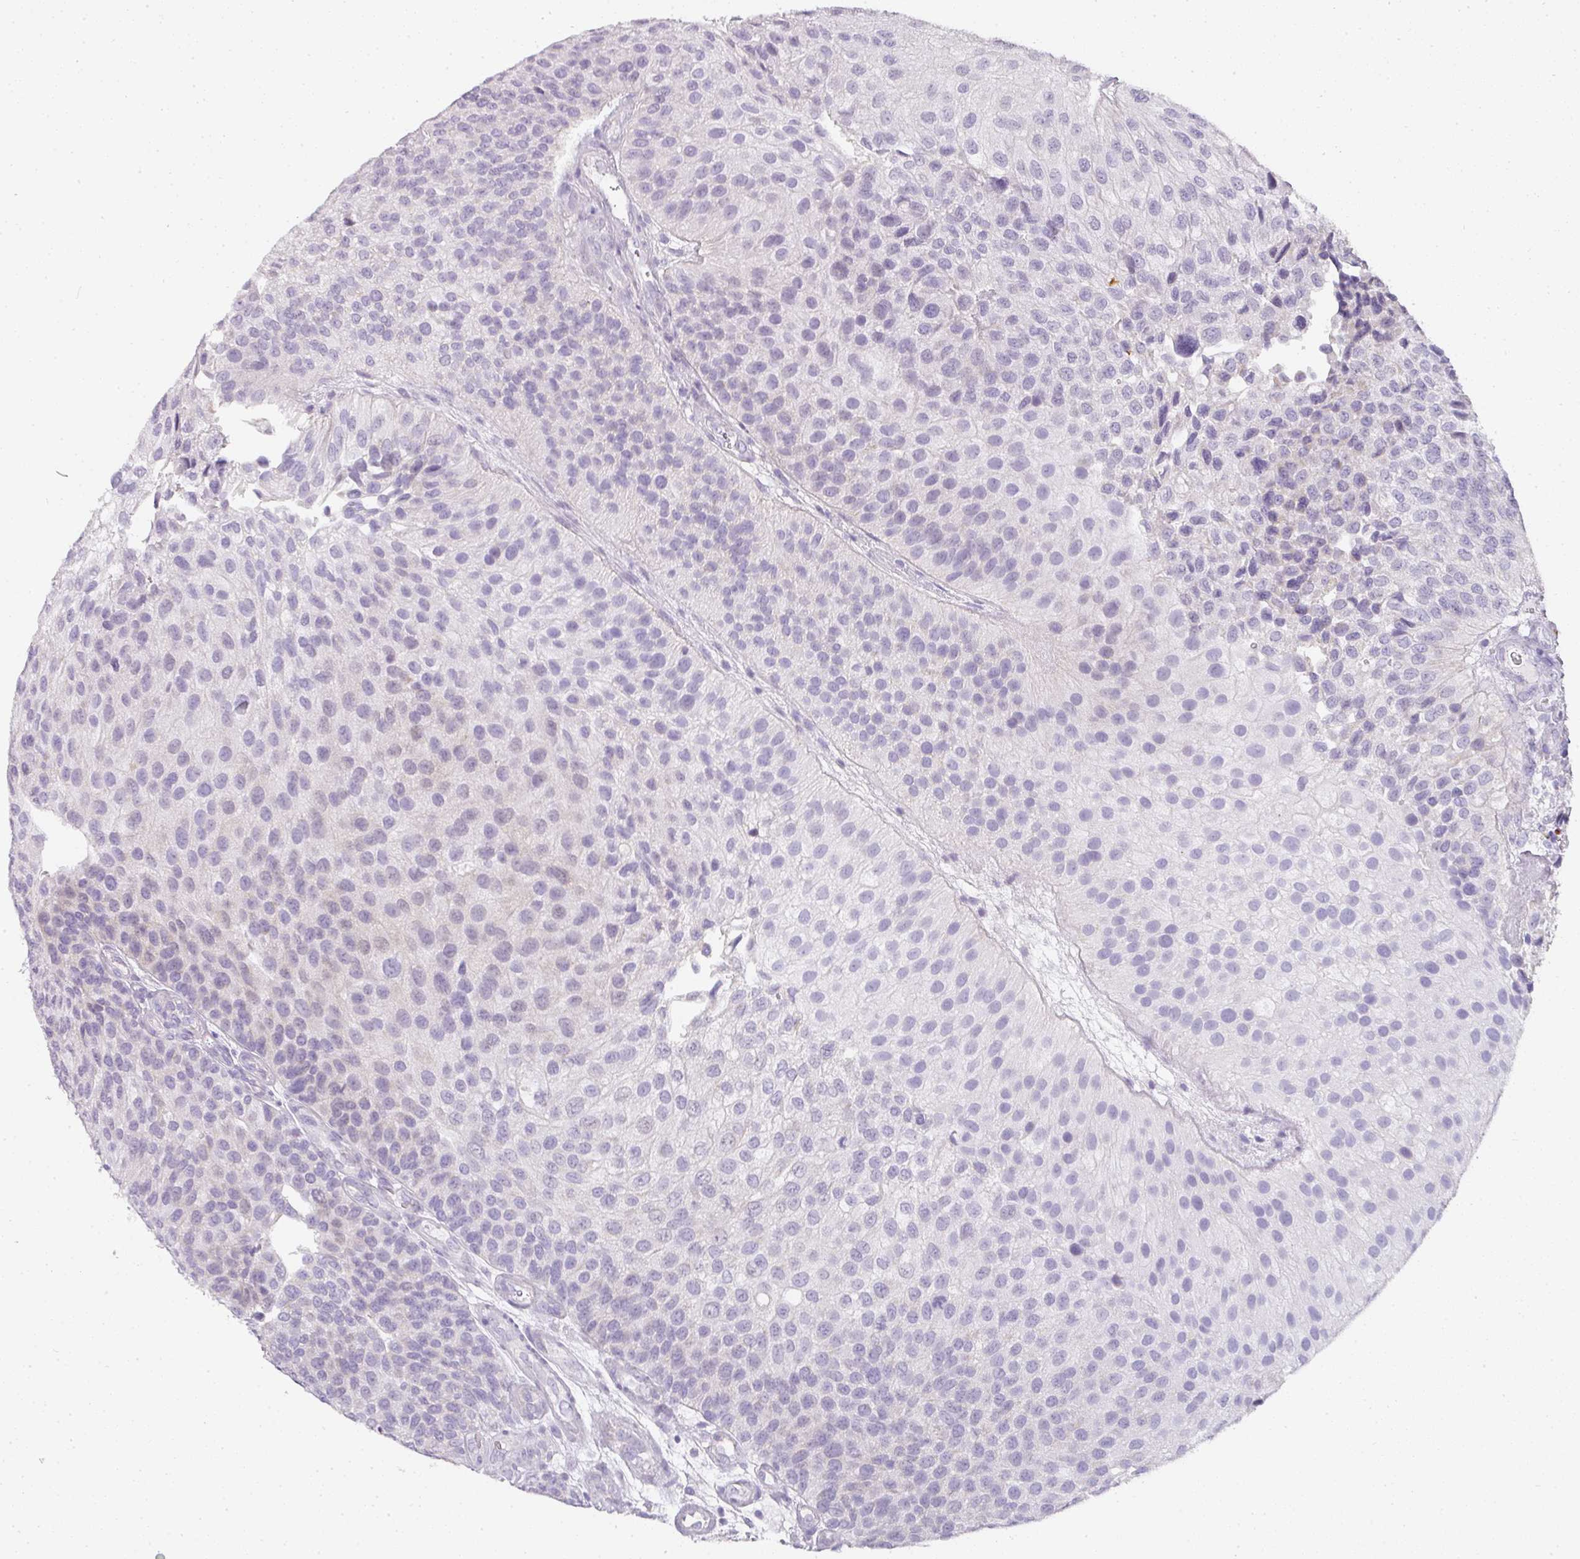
{"staining": {"intensity": "negative", "quantity": "none", "location": "none"}, "tissue": "urothelial cancer", "cell_type": "Tumor cells", "image_type": "cancer", "snomed": [{"axis": "morphology", "description": "Urothelial carcinoma, NOS"}, {"axis": "topography", "description": "Urinary bladder"}], "caption": "This is an immunohistochemistry (IHC) image of human urothelial cancer. There is no positivity in tumor cells.", "gene": "CAMP", "patient": {"sex": "male", "age": 87}}